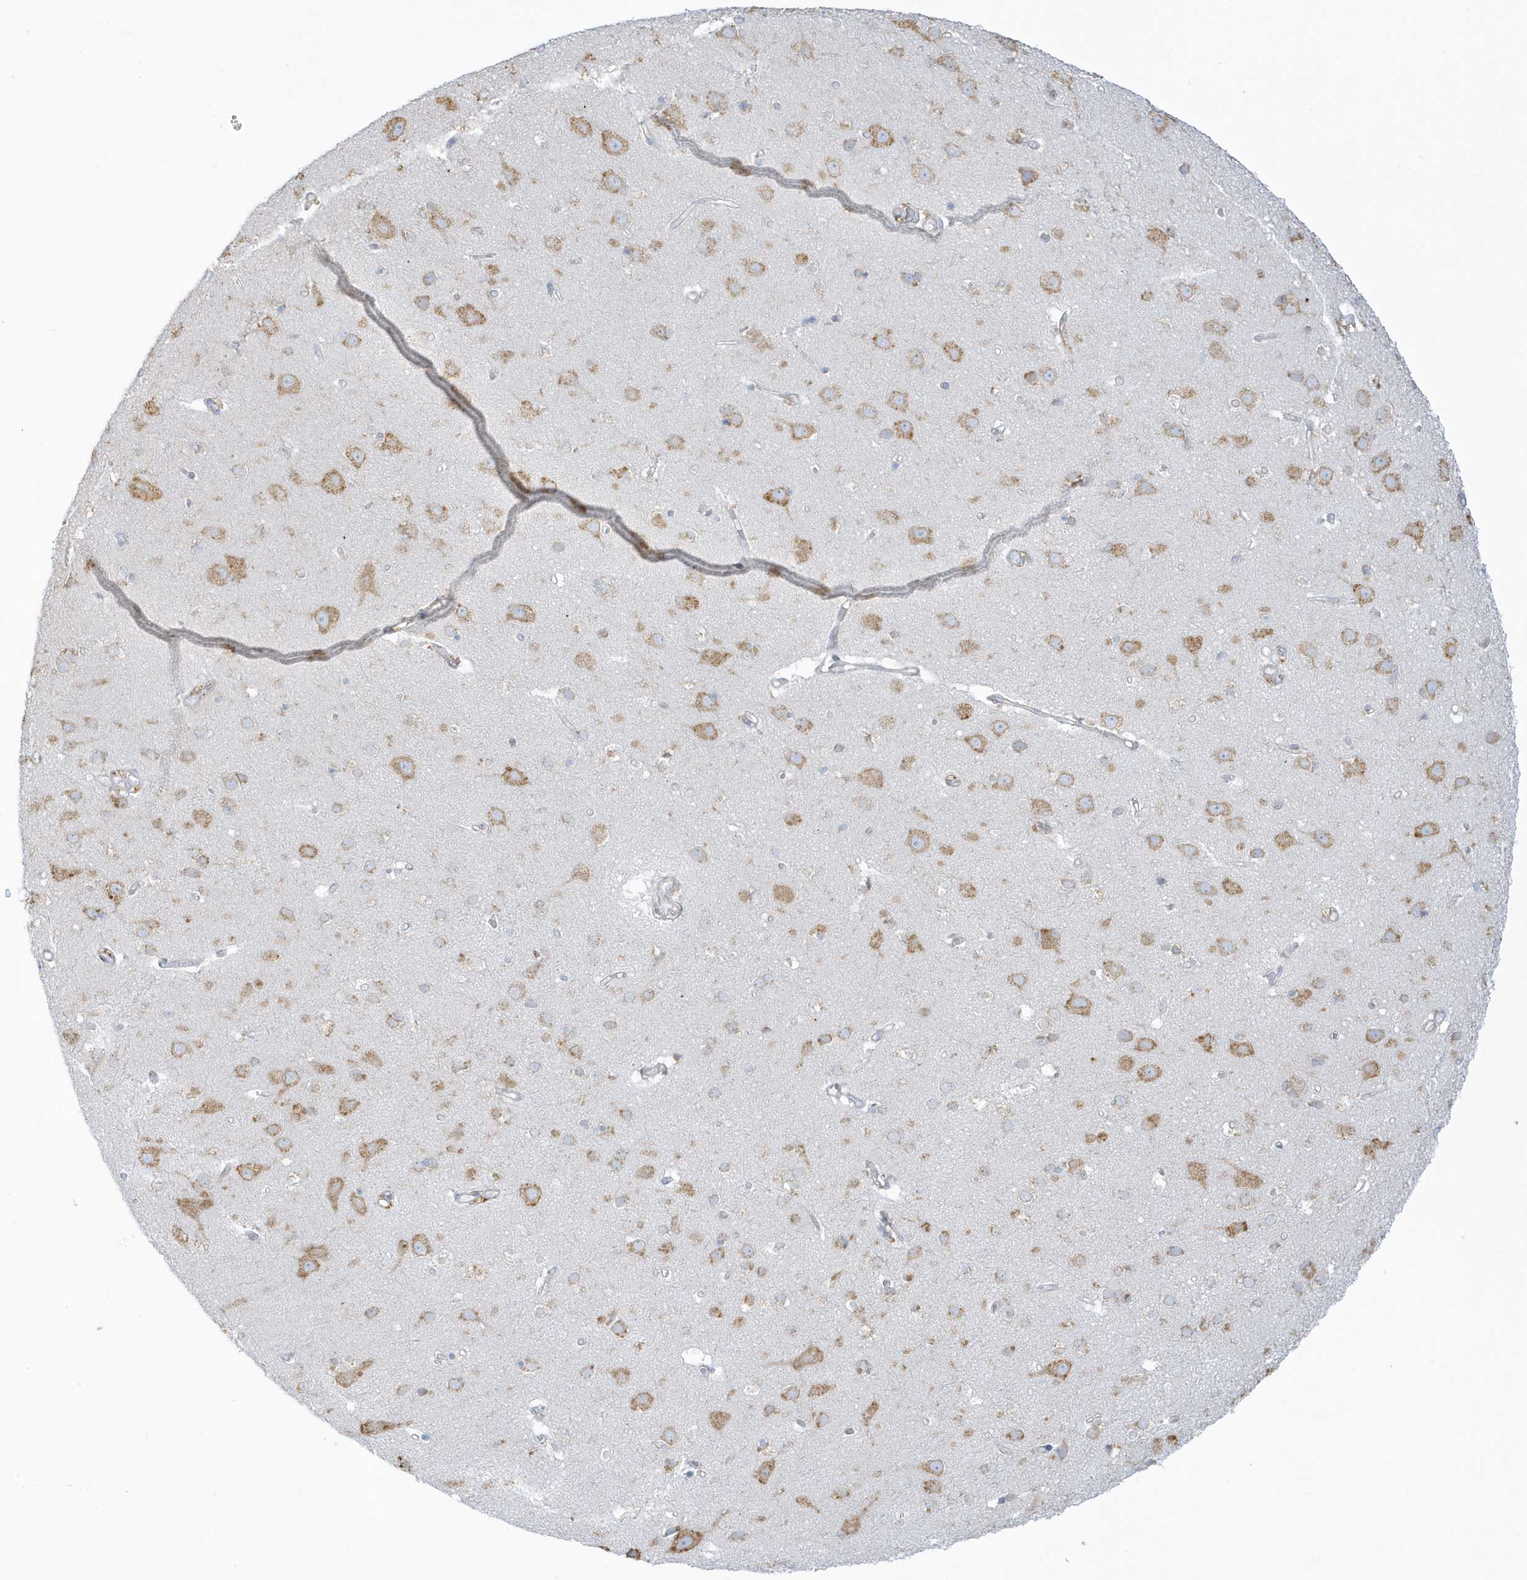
{"staining": {"intensity": "negative", "quantity": "none", "location": "none"}, "tissue": "cerebral cortex", "cell_type": "Endothelial cells", "image_type": "normal", "snomed": [{"axis": "morphology", "description": "Normal tissue, NOS"}, {"axis": "topography", "description": "Cerebral cortex"}], "caption": "IHC photomicrograph of unremarkable cerebral cortex: cerebral cortex stained with DAB (3,3'-diaminobenzidine) shows no significant protein expression in endothelial cells.", "gene": "PDIA6", "patient": {"sex": "male", "age": 54}}